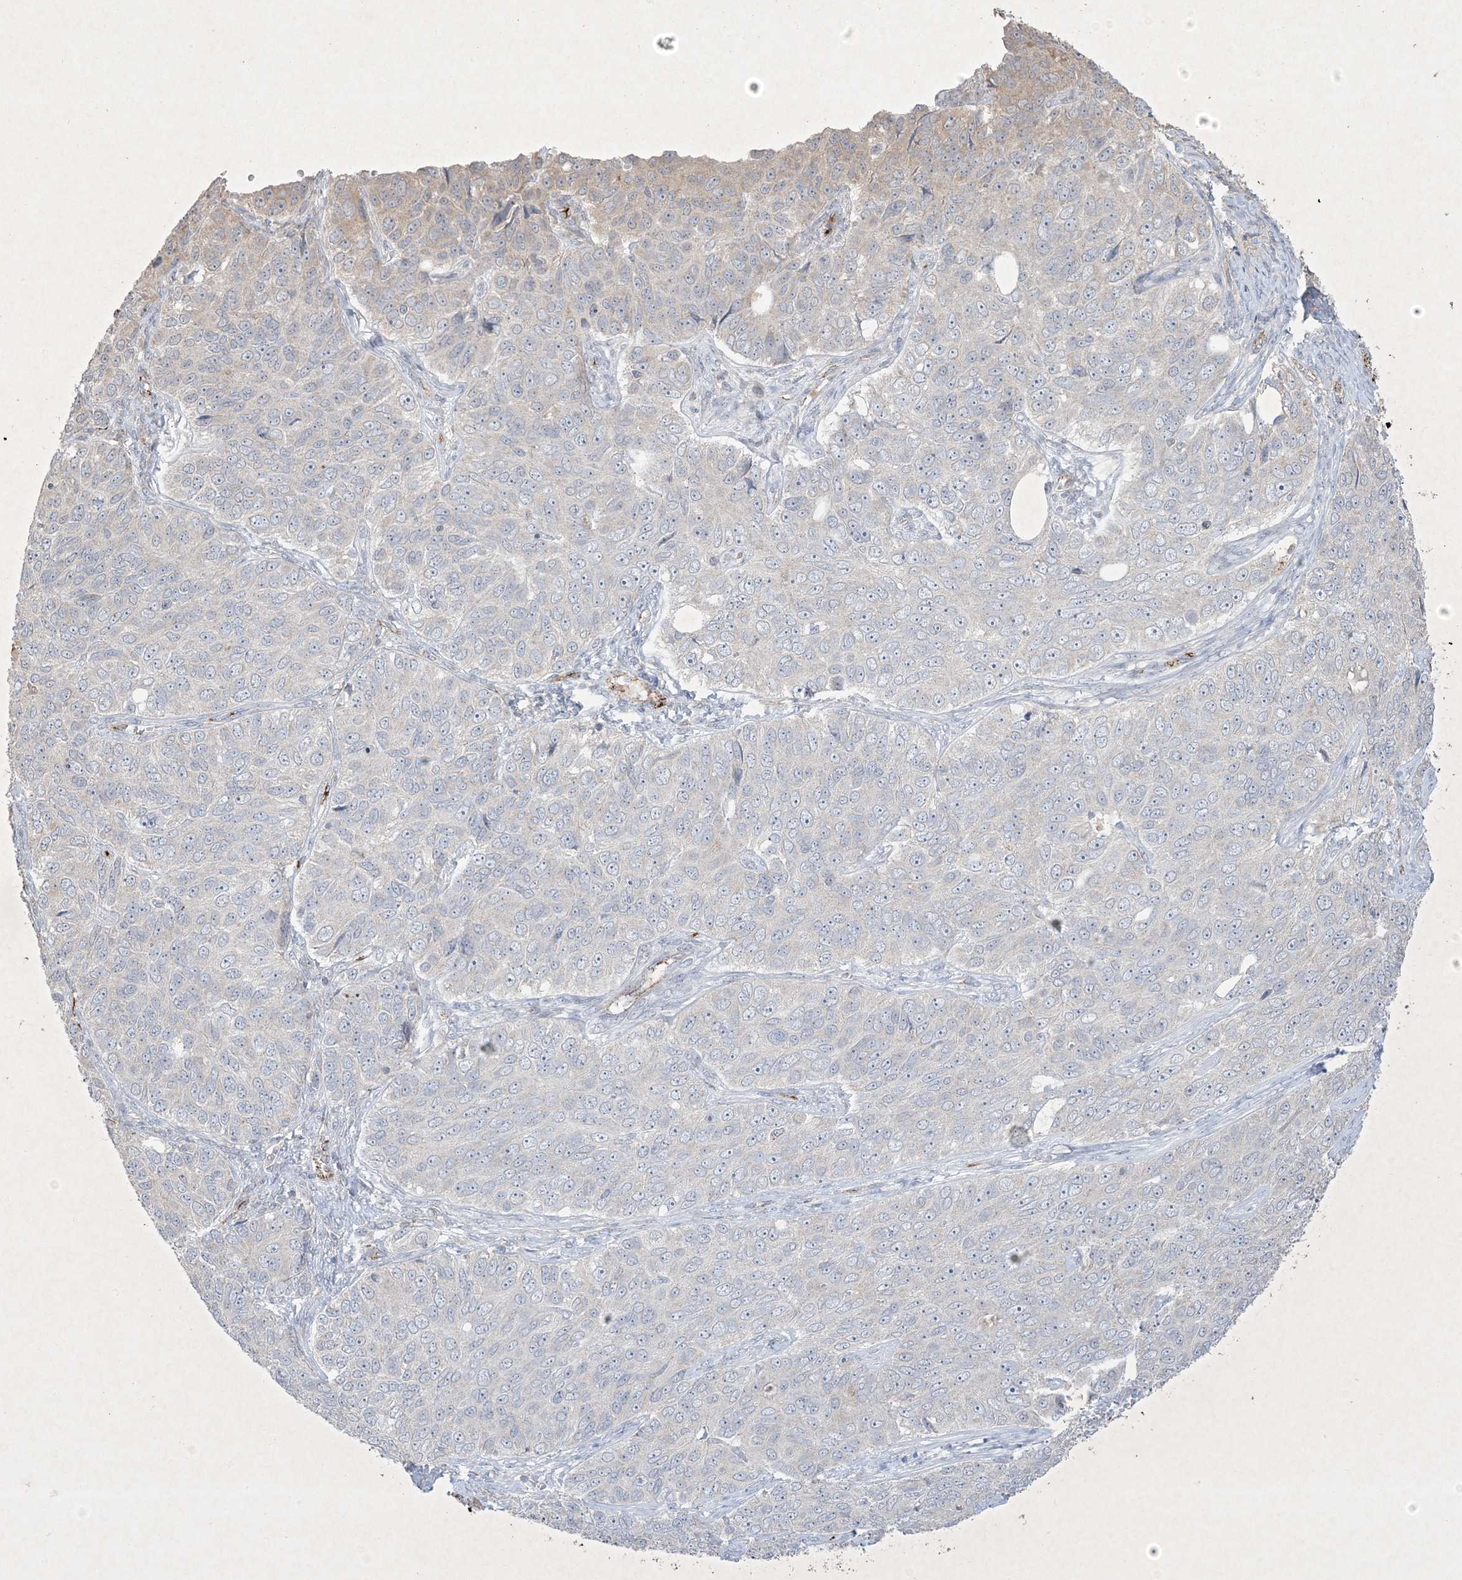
{"staining": {"intensity": "negative", "quantity": "none", "location": "none"}, "tissue": "ovarian cancer", "cell_type": "Tumor cells", "image_type": "cancer", "snomed": [{"axis": "morphology", "description": "Carcinoma, endometroid"}, {"axis": "topography", "description": "Ovary"}], "caption": "Immunohistochemistry histopathology image of ovarian cancer (endometroid carcinoma) stained for a protein (brown), which displays no staining in tumor cells.", "gene": "PRSS36", "patient": {"sex": "female", "age": 51}}